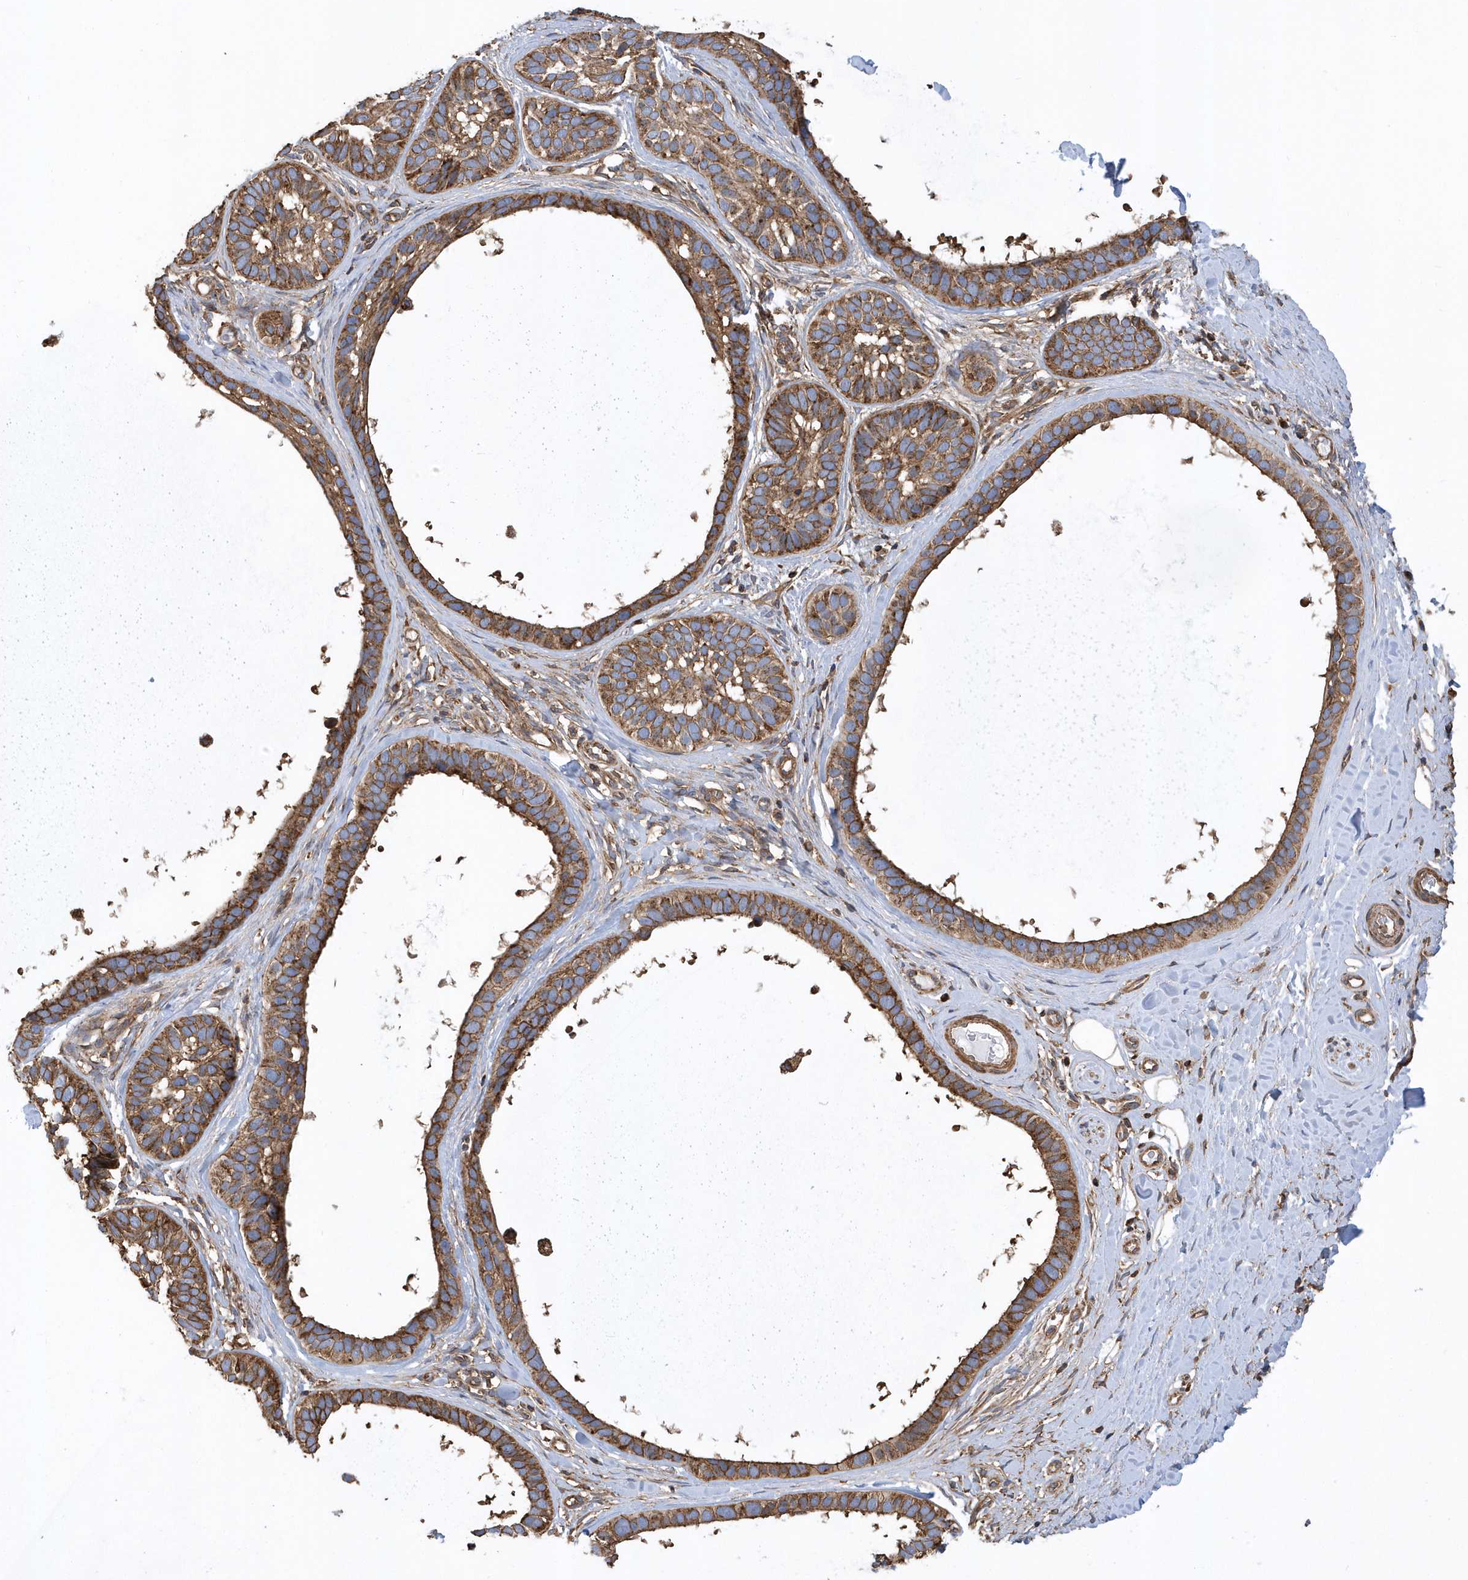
{"staining": {"intensity": "strong", "quantity": ">75%", "location": "cytoplasmic/membranous"}, "tissue": "skin cancer", "cell_type": "Tumor cells", "image_type": "cancer", "snomed": [{"axis": "morphology", "description": "Basal cell carcinoma"}, {"axis": "topography", "description": "Skin"}], "caption": "Immunohistochemistry photomicrograph of neoplastic tissue: human basal cell carcinoma (skin) stained using immunohistochemistry shows high levels of strong protein expression localized specifically in the cytoplasmic/membranous of tumor cells, appearing as a cytoplasmic/membranous brown color.", "gene": "TRAIP", "patient": {"sex": "male", "age": 62}}